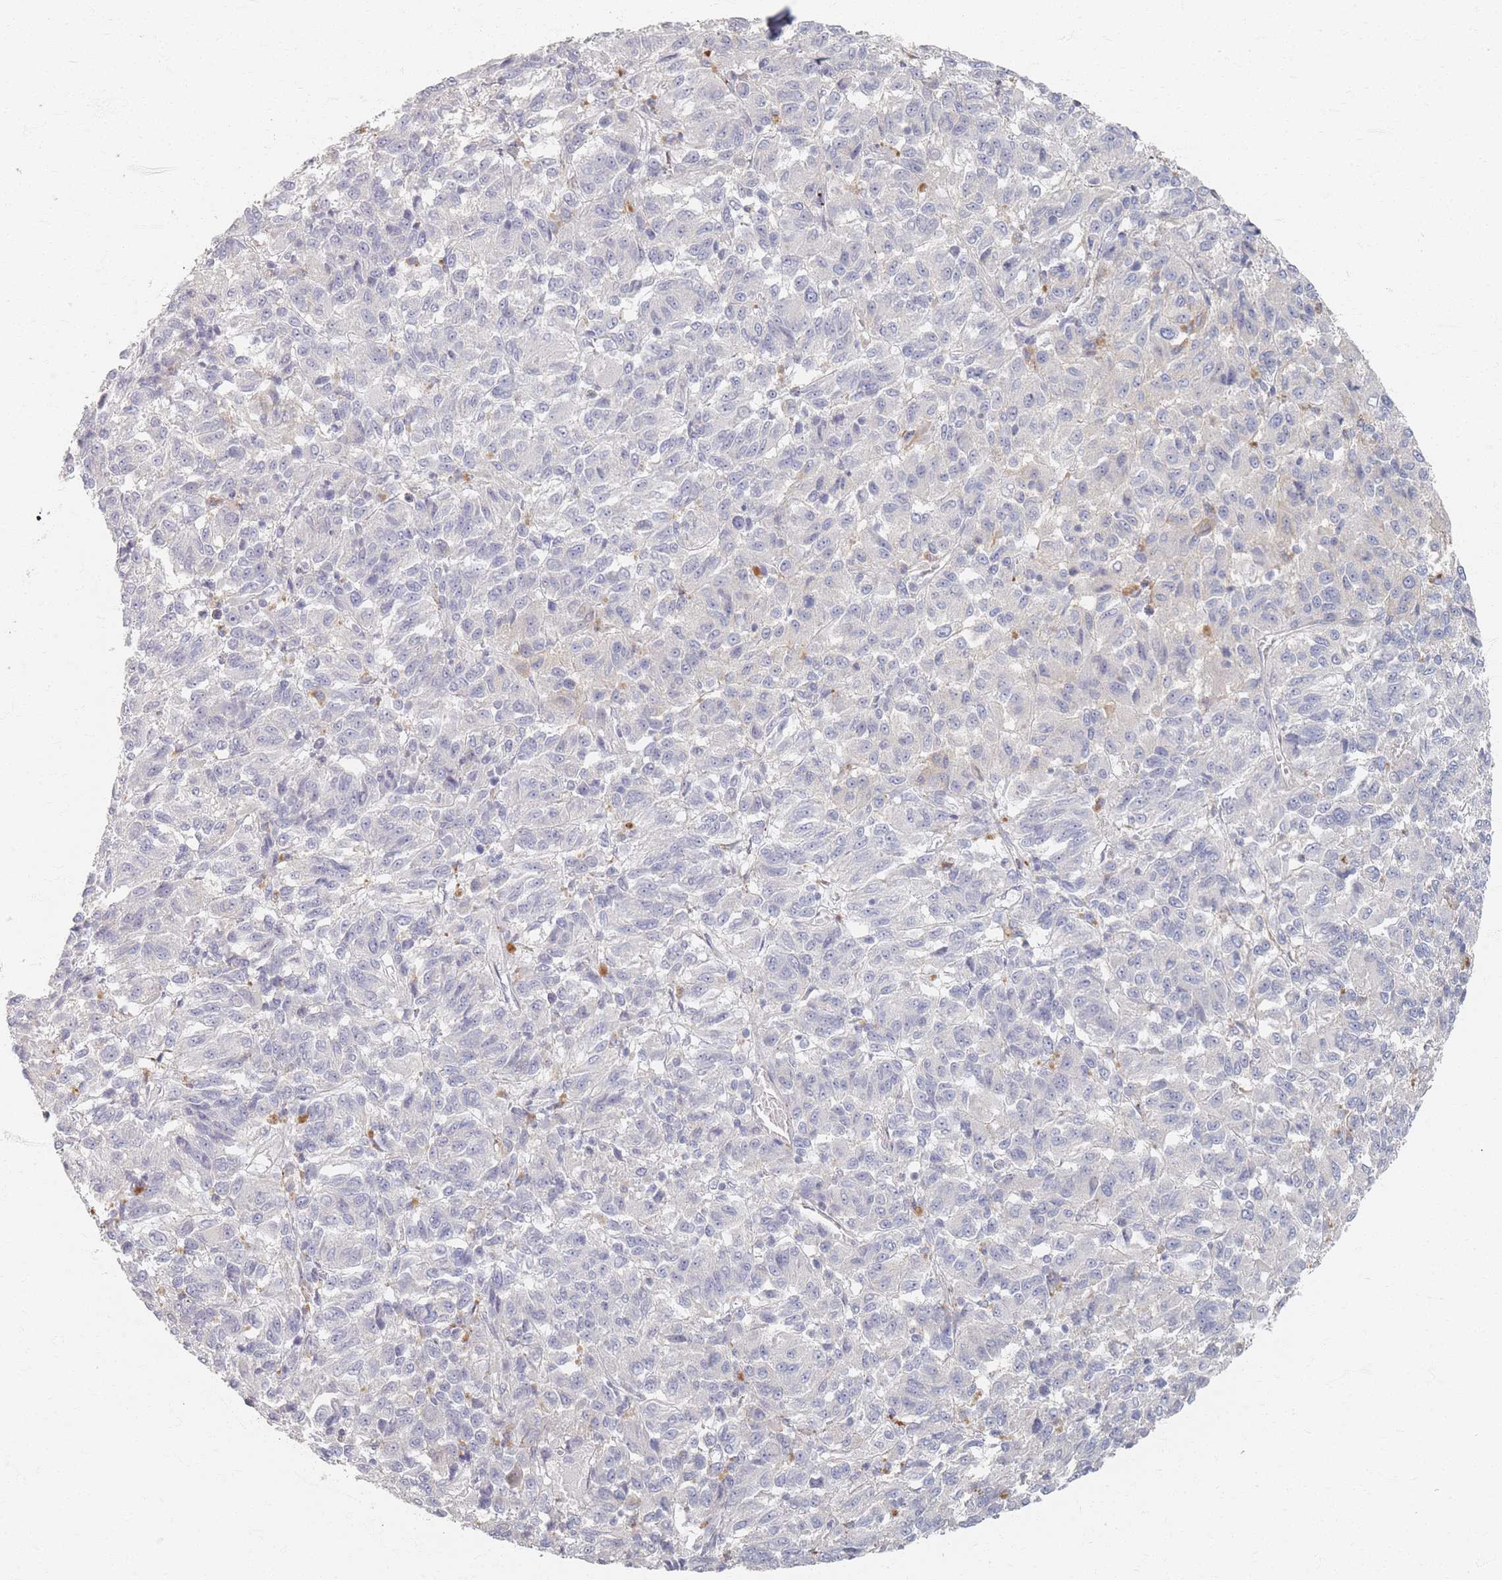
{"staining": {"intensity": "negative", "quantity": "none", "location": "none"}, "tissue": "melanoma", "cell_type": "Tumor cells", "image_type": "cancer", "snomed": [{"axis": "morphology", "description": "Malignant melanoma, Metastatic site"}, {"axis": "topography", "description": "Lung"}], "caption": "Micrograph shows no protein staining in tumor cells of malignant melanoma (metastatic site) tissue. (Immunohistochemistry, brightfield microscopy, high magnification).", "gene": "SLC2A11", "patient": {"sex": "male", "age": 64}}